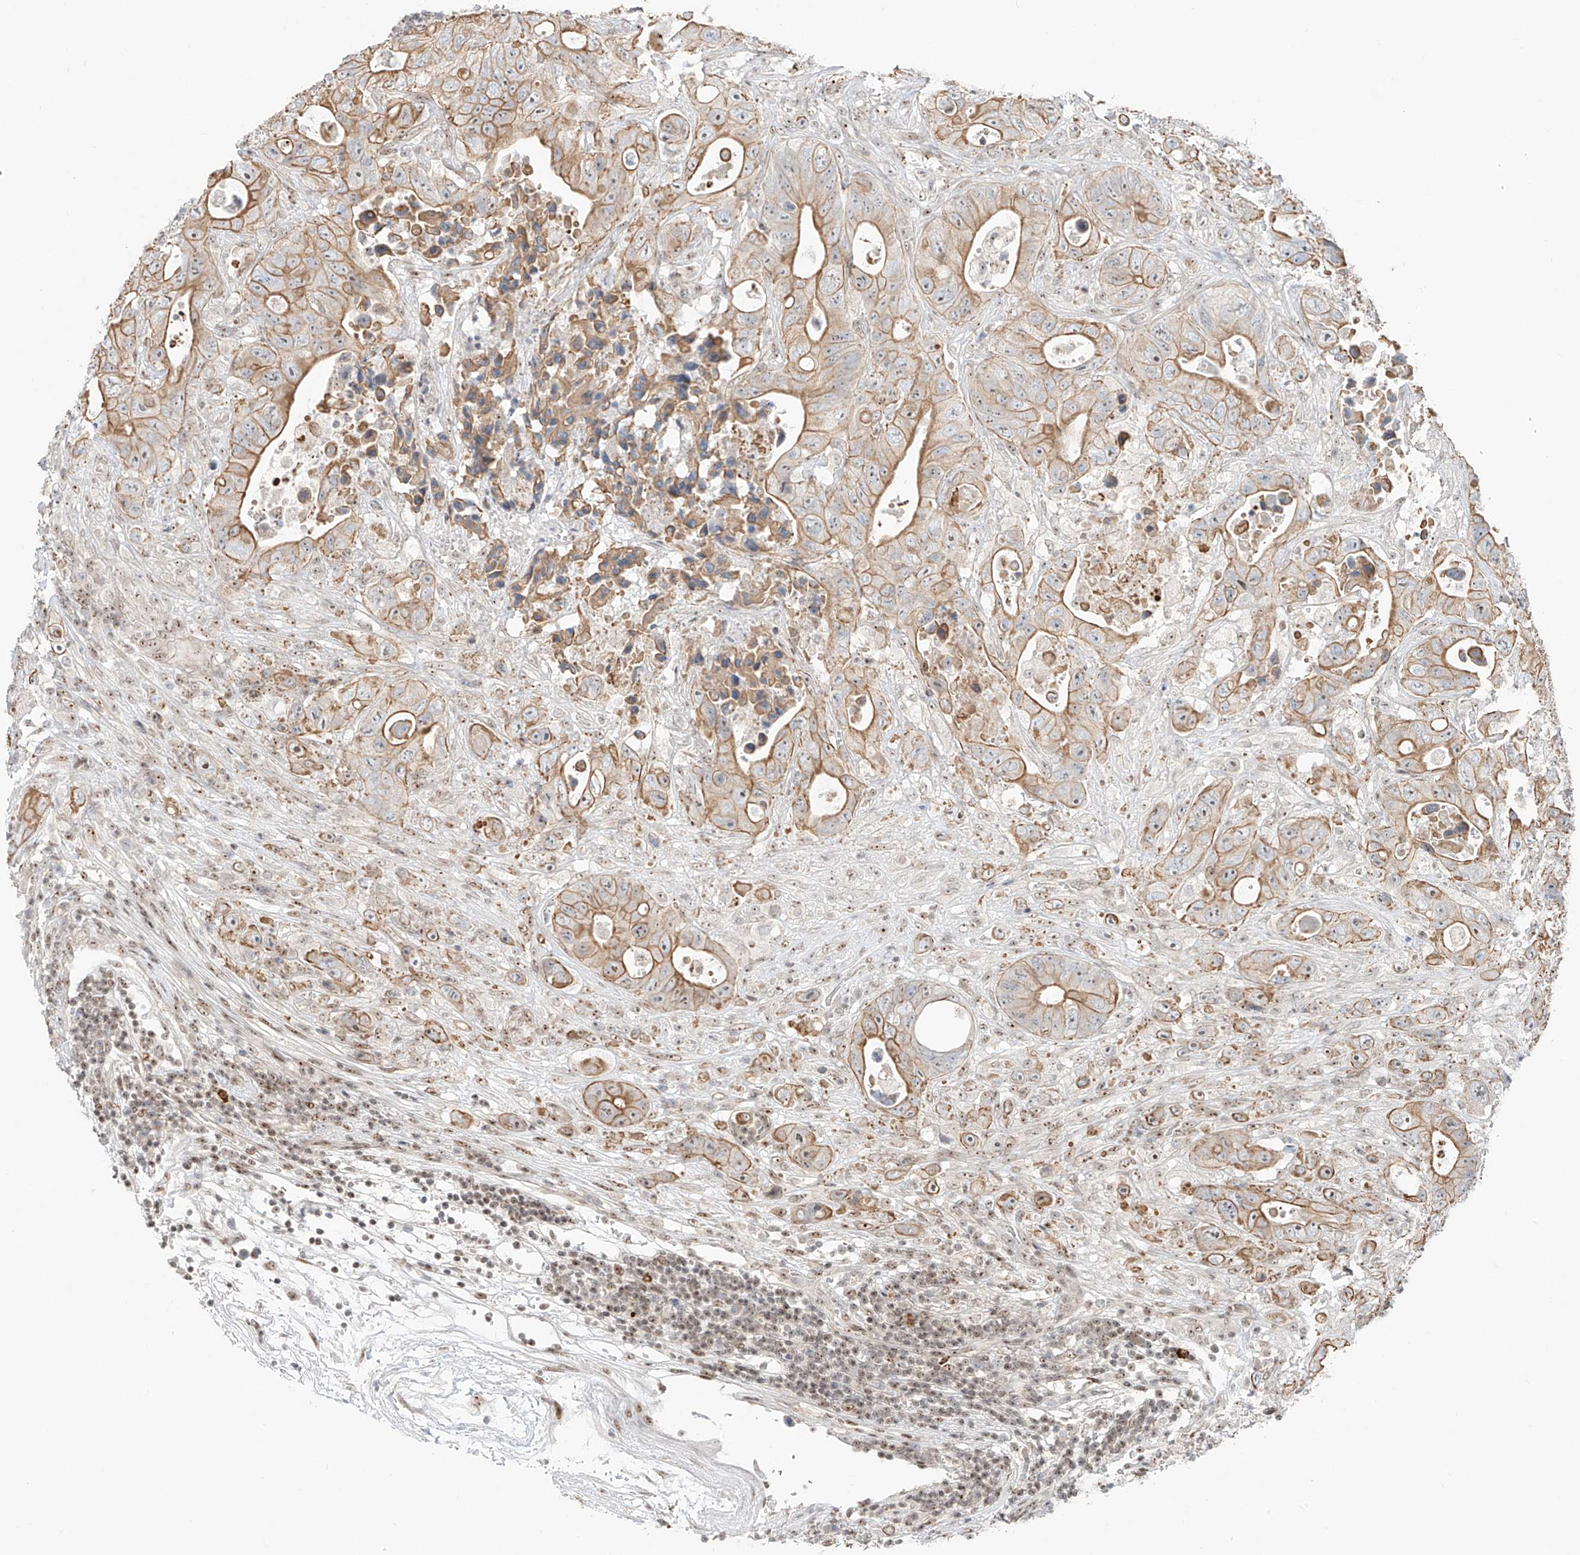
{"staining": {"intensity": "moderate", "quantity": ">75%", "location": "cytoplasmic/membranous"}, "tissue": "colorectal cancer", "cell_type": "Tumor cells", "image_type": "cancer", "snomed": [{"axis": "morphology", "description": "Adenocarcinoma, NOS"}, {"axis": "topography", "description": "Colon"}], "caption": "Immunohistochemical staining of human colorectal cancer reveals moderate cytoplasmic/membranous protein expression in approximately >75% of tumor cells. (brown staining indicates protein expression, while blue staining denotes nuclei).", "gene": "ZNF512", "patient": {"sex": "female", "age": 46}}